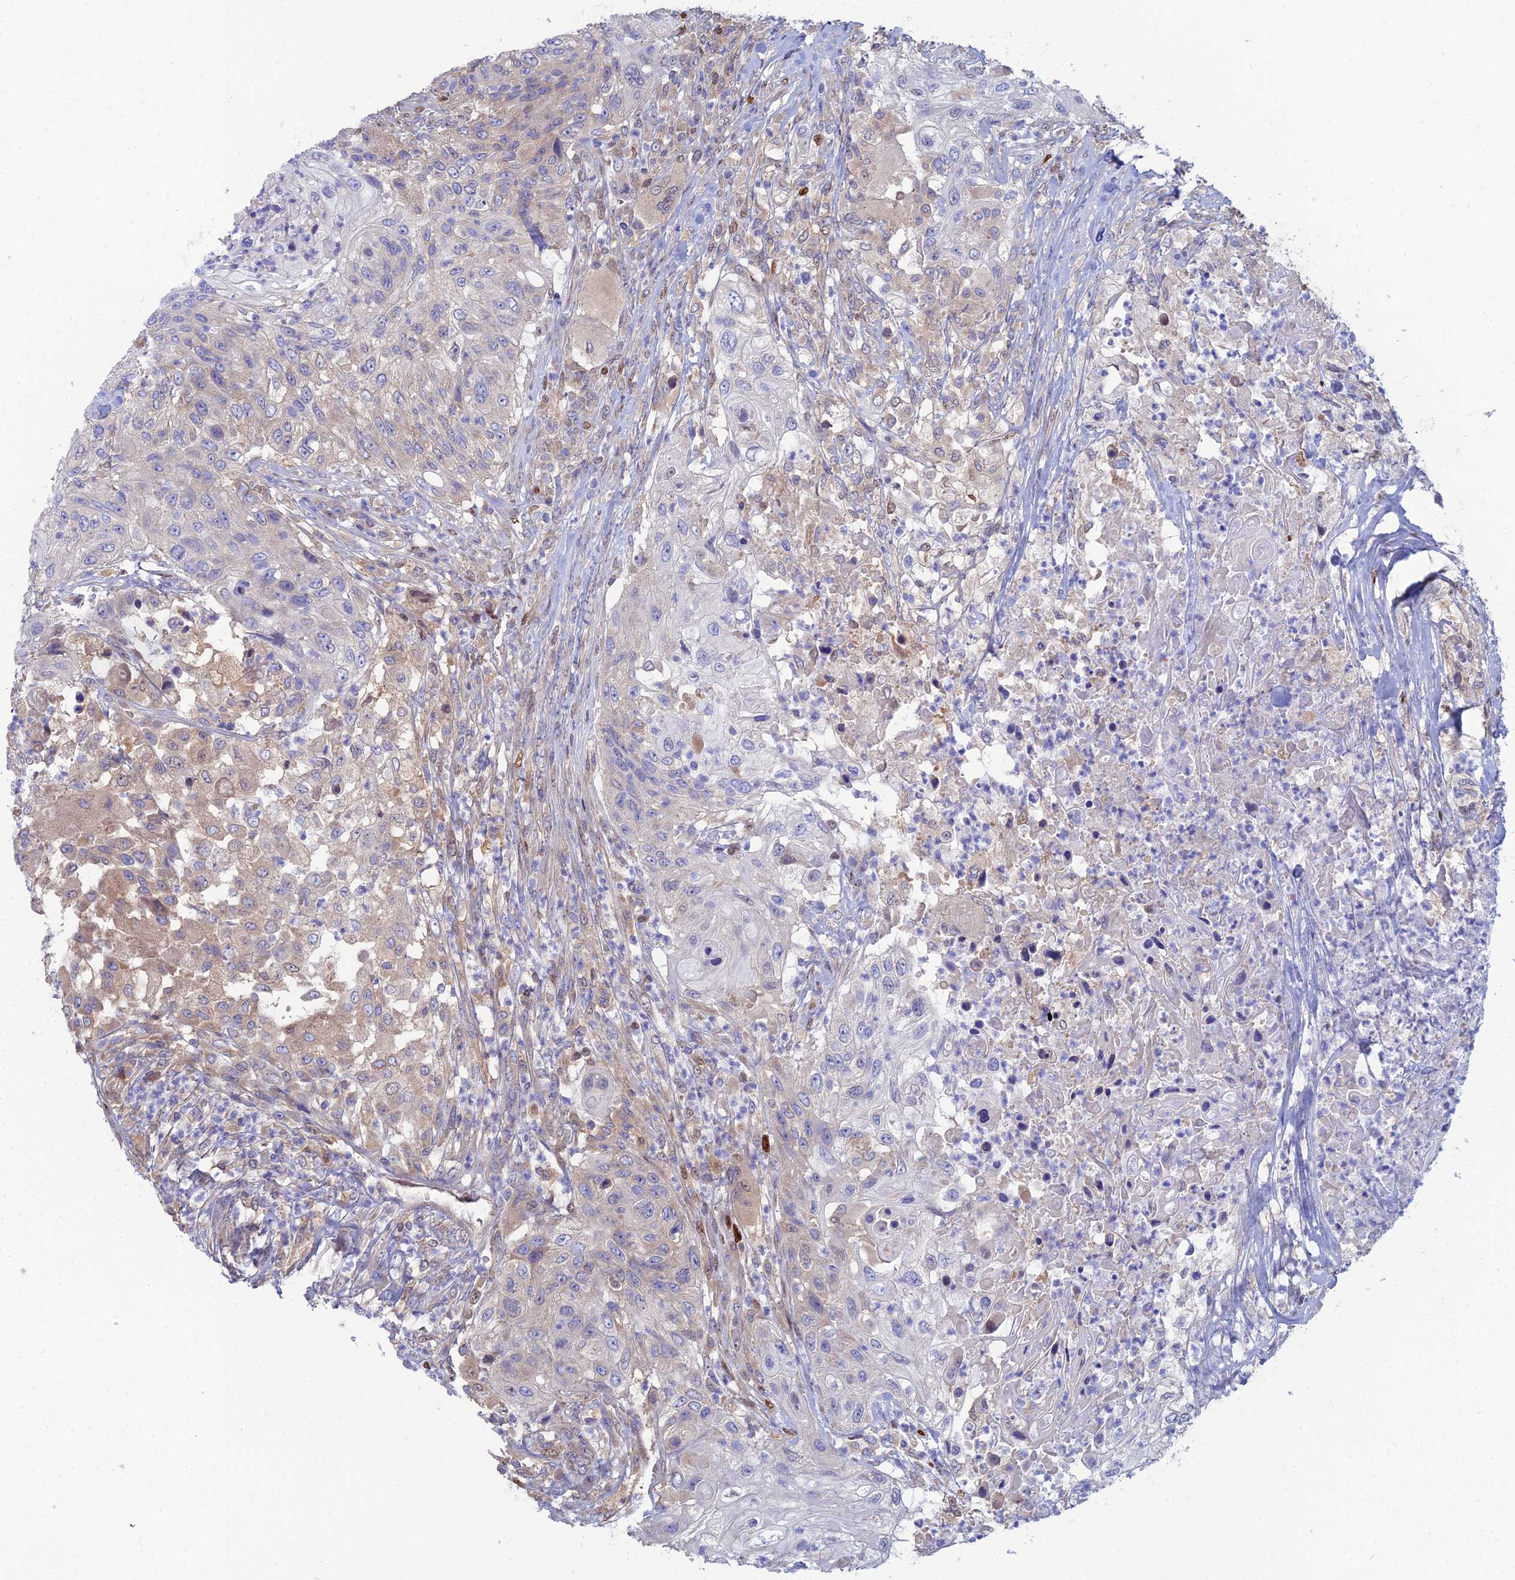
{"staining": {"intensity": "weak", "quantity": "<25%", "location": "cytoplasmic/membranous"}, "tissue": "urothelial cancer", "cell_type": "Tumor cells", "image_type": "cancer", "snomed": [{"axis": "morphology", "description": "Urothelial carcinoma, High grade"}, {"axis": "topography", "description": "Urinary bladder"}], "caption": "High-grade urothelial carcinoma was stained to show a protein in brown. There is no significant staining in tumor cells.", "gene": "DNPEP", "patient": {"sex": "female", "age": 60}}